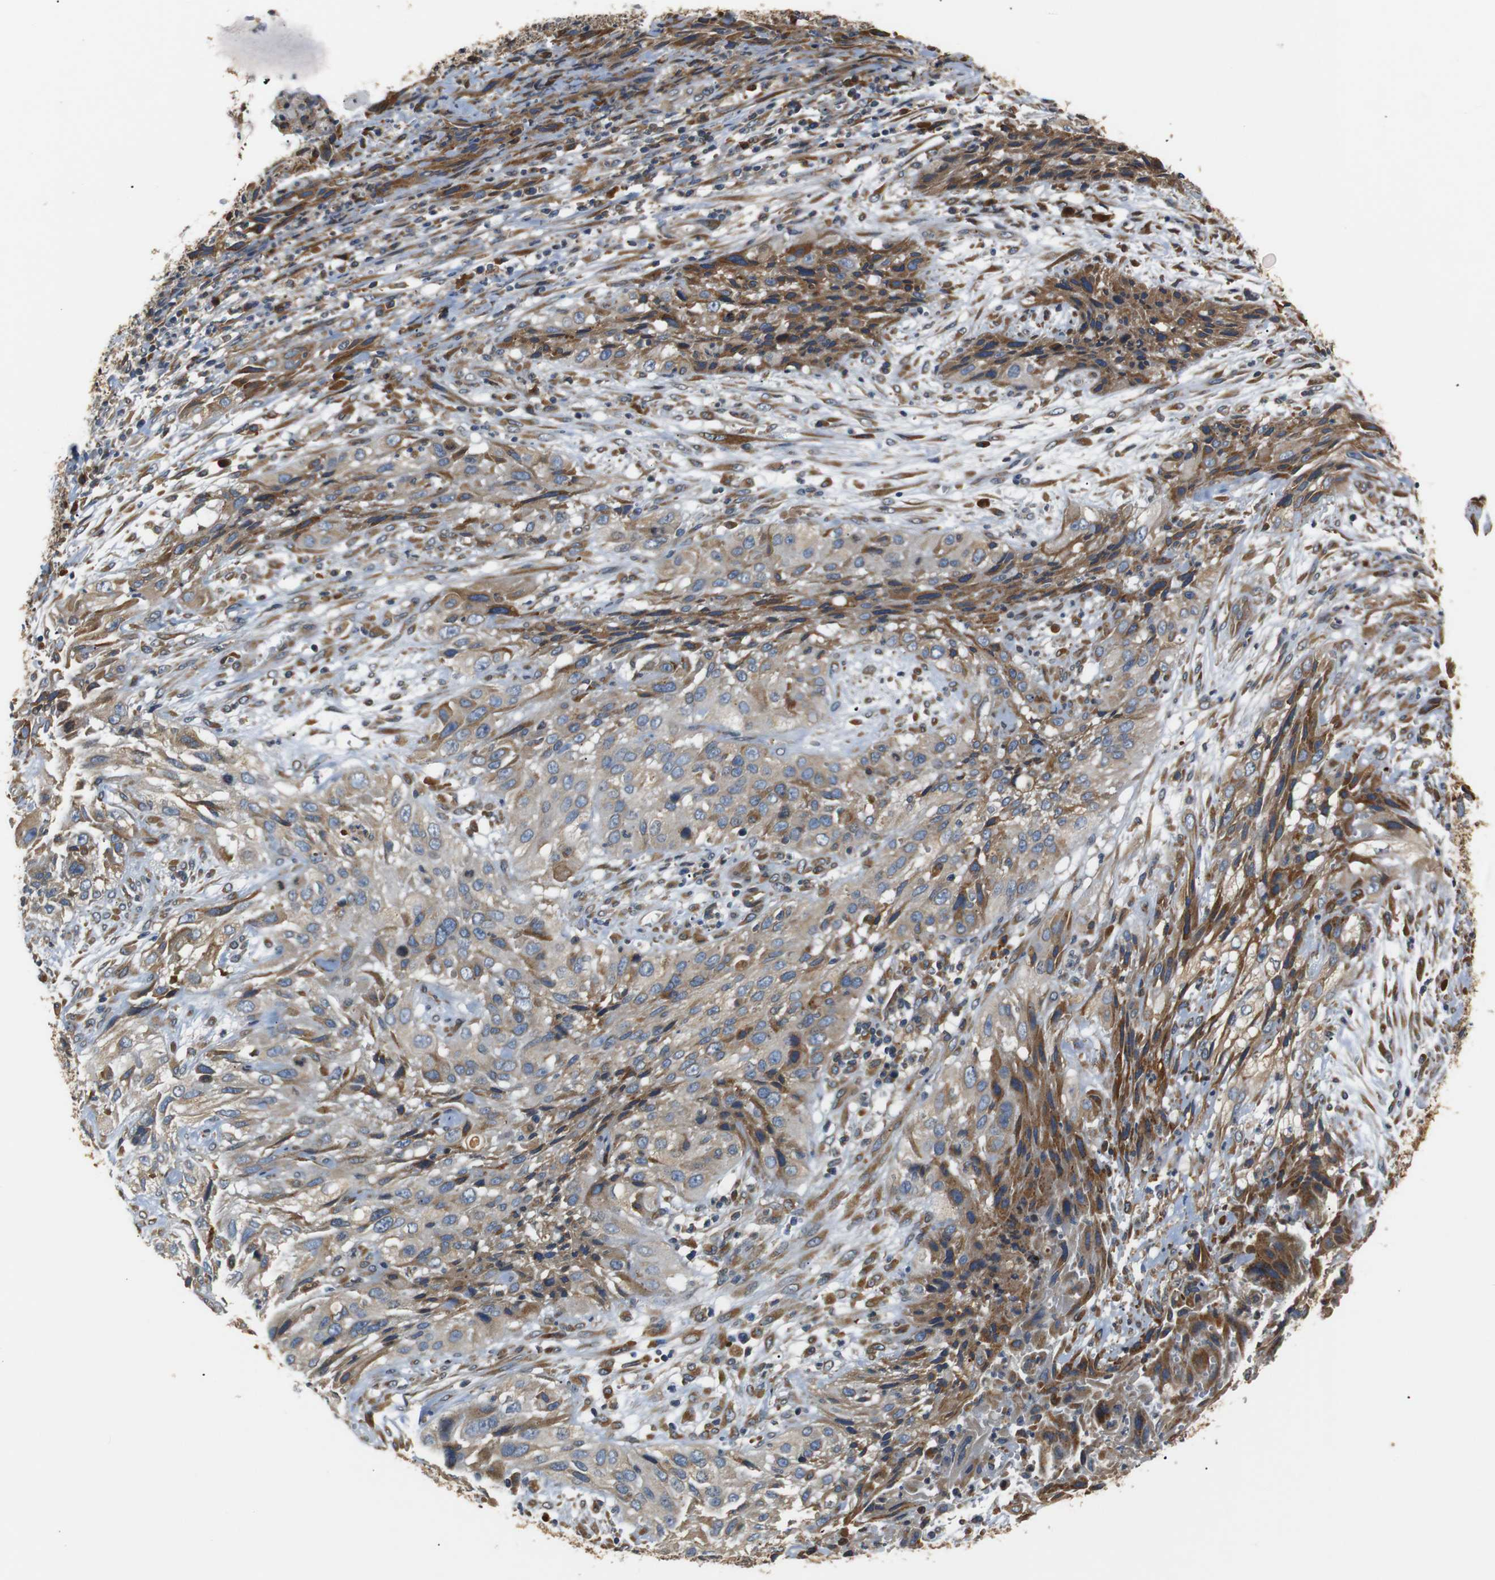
{"staining": {"intensity": "weak", "quantity": ">75%", "location": "cytoplasmic/membranous"}, "tissue": "cervical cancer", "cell_type": "Tumor cells", "image_type": "cancer", "snomed": [{"axis": "morphology", "description": "Squamous cell carcinoma, NOS"}, {"axis": "topography", "description": "Cervix"}], "caption": "This histopathology image exhibits IHC staining of squamous cell carcinoma (cervical), with low weak cytoplasmic/membranous positivity in about >75% of tumor cells.", "gene": "TMED2", "patient": {"sex": "female", "age": 32}}